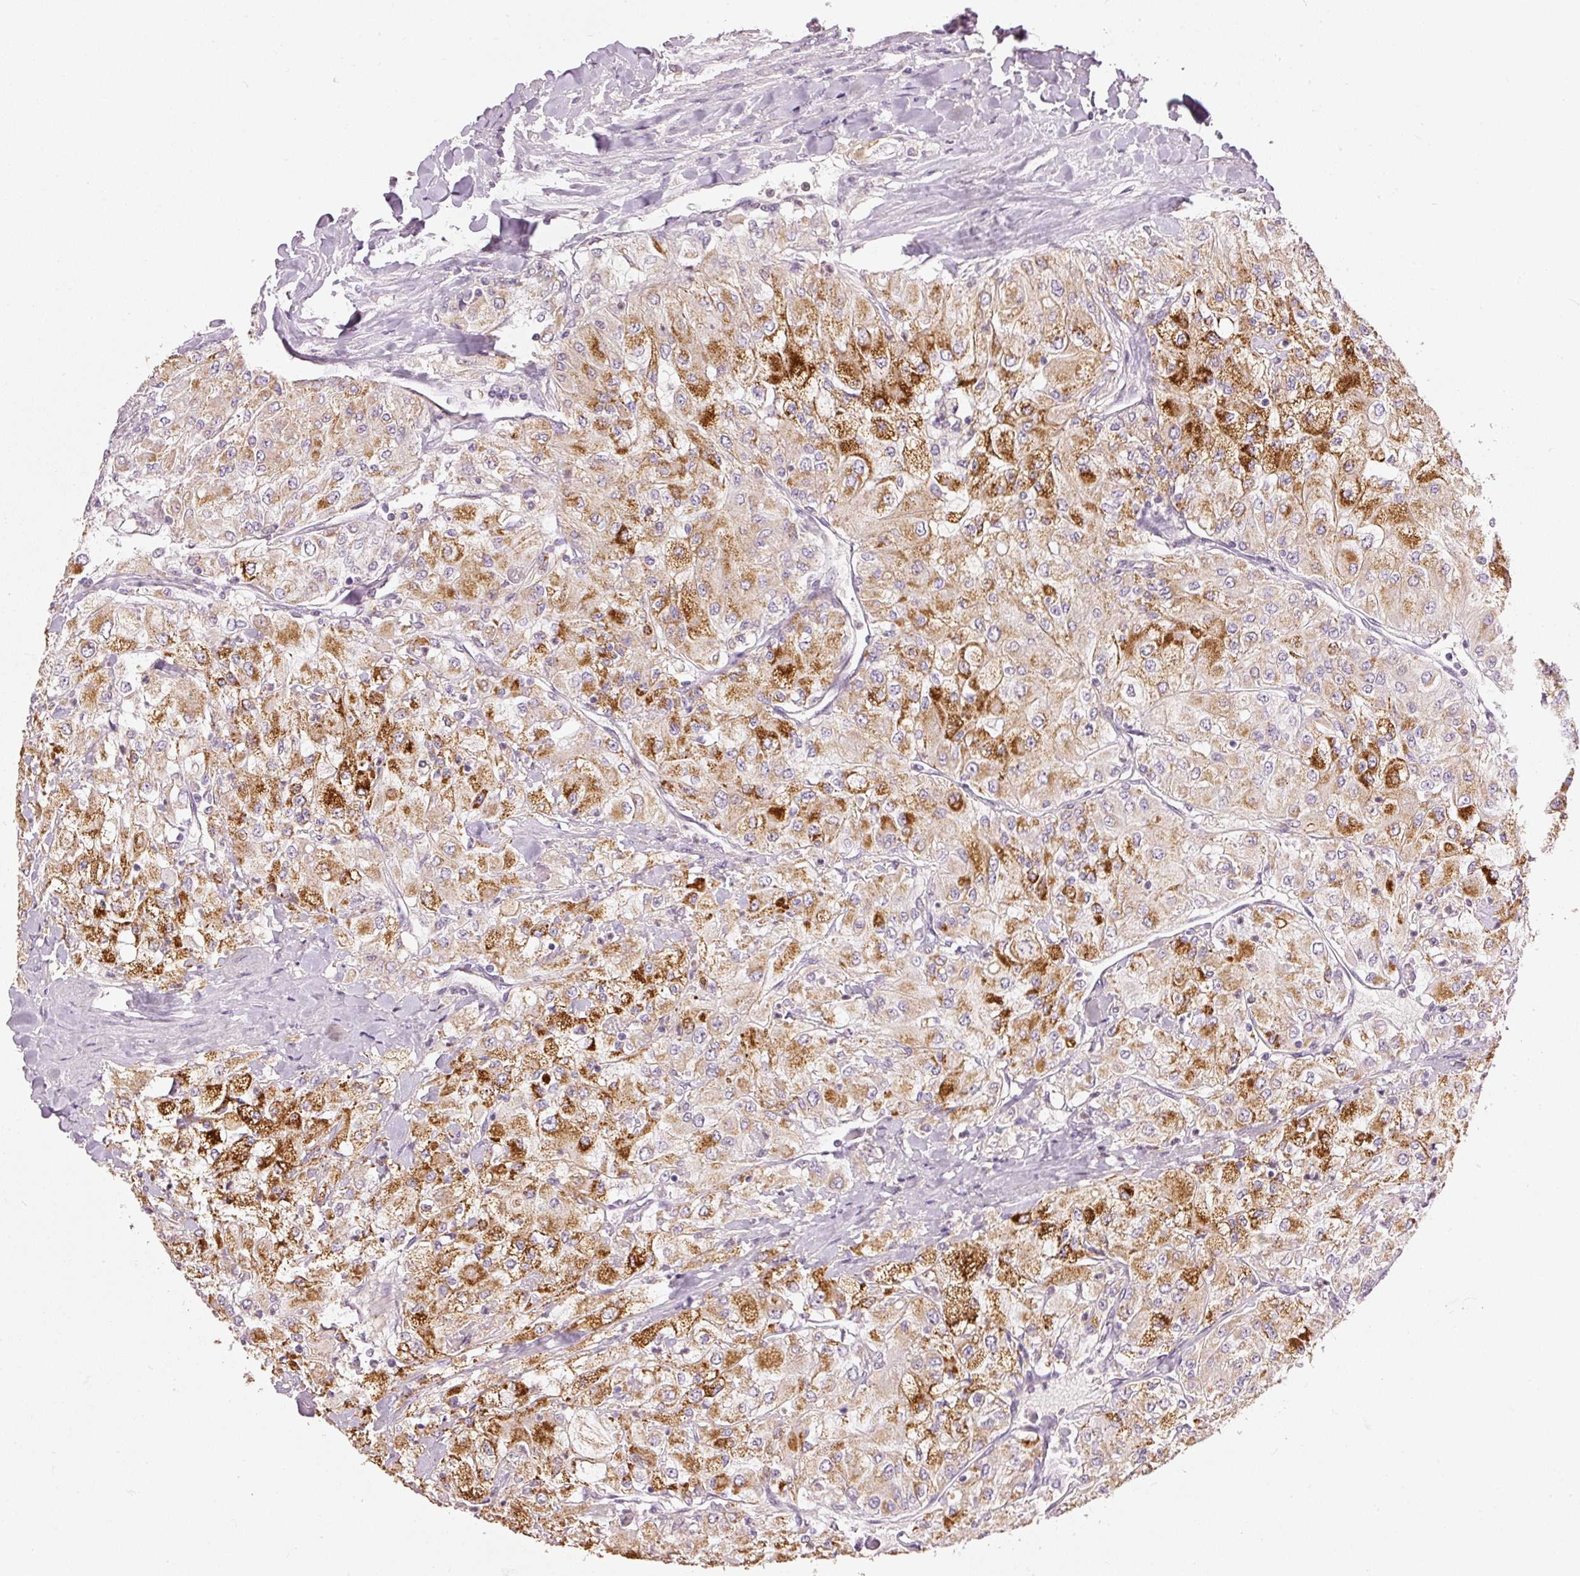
{"staining": {"intensity": "strong", "quantity": "25%-75%", "location": "cytoplasmic/membranous"}, "tissue": "renal cancer", "cell_type": "Tumor cells", "image_type": "cancer", "snomed": [{"axis": "morphology", "description": "Adenocarcinoma, NOS"}, {"axis": "topography", "description": "Kidney"}], "caption": "There is high levels of strong cytoplasmic/membranous staining in tumor cells of renal cancer, as demonstrated by immunohistochemical staining (brown color).", "gene": "MTHFD1L", "patient": {"sex": "male", "age": 80}}